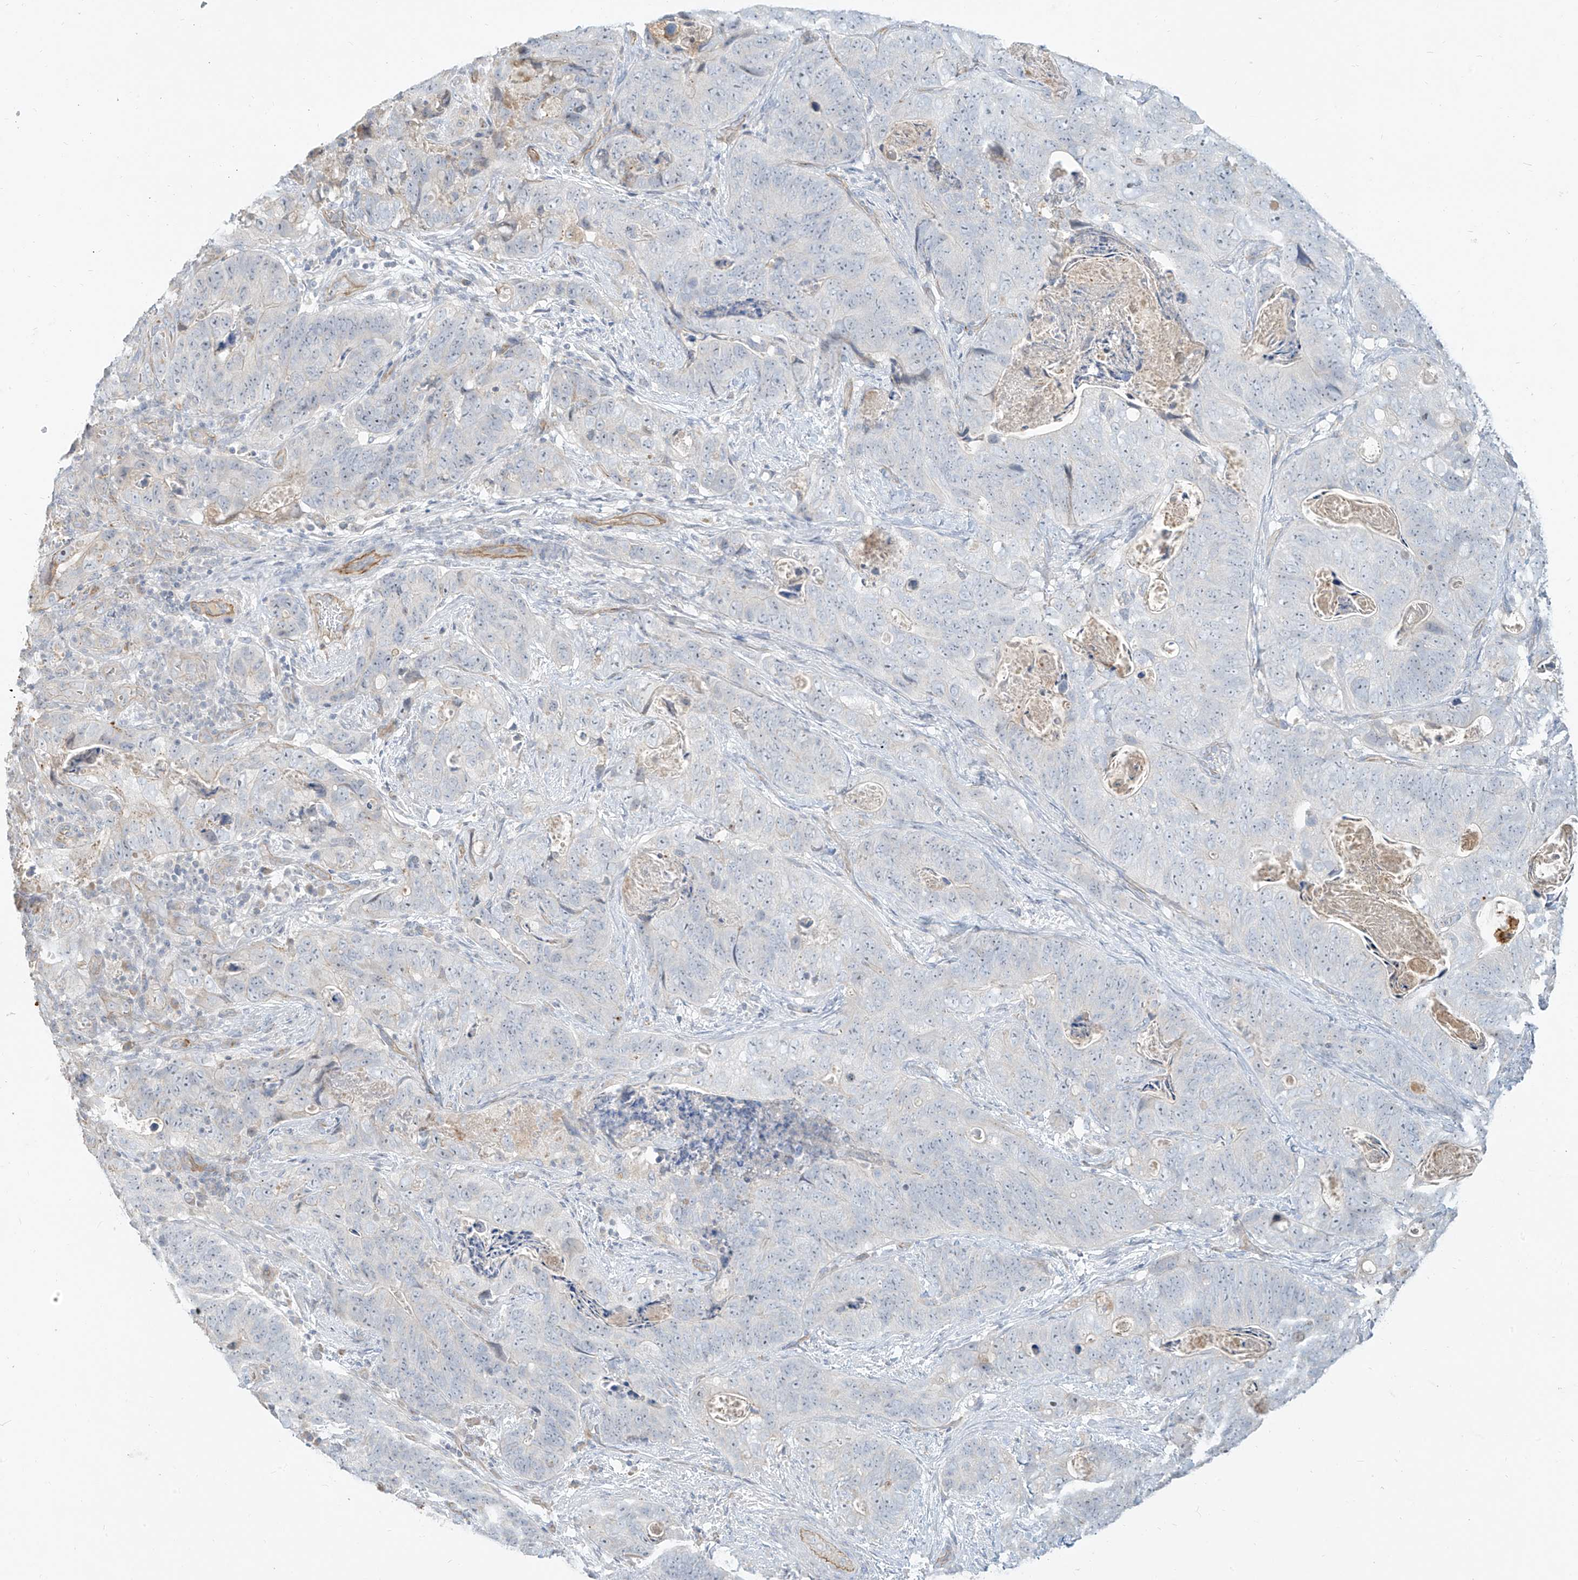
{"staining": {"intensity": "negative", "quantity": "none", "location": "none"}, "tissue": "stomach cancer", "cell_type": "Tumor cells", "image_type": "cancer", "snomed": [{"axis": "morphology", "description": "Normal tissue, NOS"}, {"axis": "morphology", "description": "Adenocarcinoma, NOS"}, {"axis": "topography", "description": "Stomach"}], "caption": "The image displays no significant staining in tumor cells of stomach cancer.", "gene": "C2orf42", "patient": {"sex": "female", "age": 89}}